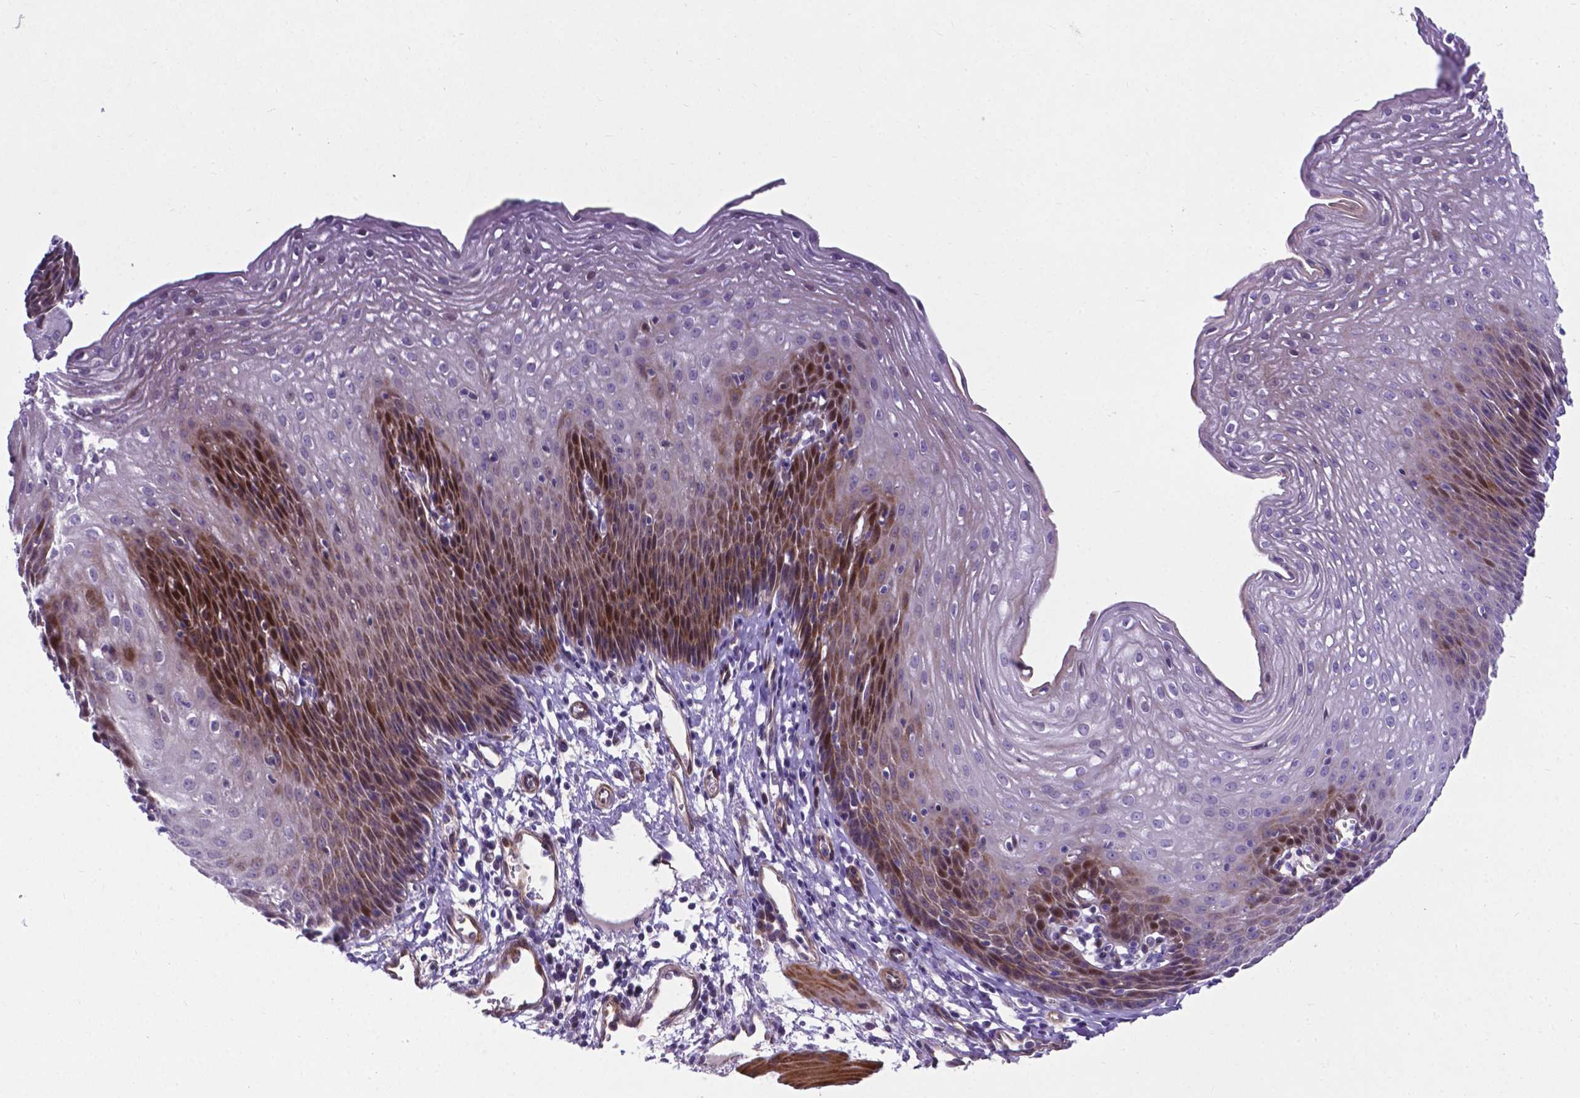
{"staining": {"intensity": "moderate", "quantity": "25%-75%", "location": "cytoplasmic/membranous,nuclear"}, "tissue": "esophagus", "cell_type": "Squamous epithelial cells", "image_type": "normal", "snomed": [{"axis": "morphology", "description": "Normal tissue, NOS"}, {"axis": "topography", "description": "Esophagus"}], "caption": "An IHC image of normal tissue is shown. Protein staining in brown highlights moderate cytoplasmic/membranous,nuclear positivity in esophagus within squamous epithelial cells. (IHC, brightfield microscopy, high magnification).", "gene": "PFKFB4", "patient": {"sex": "female", "age": 64}}